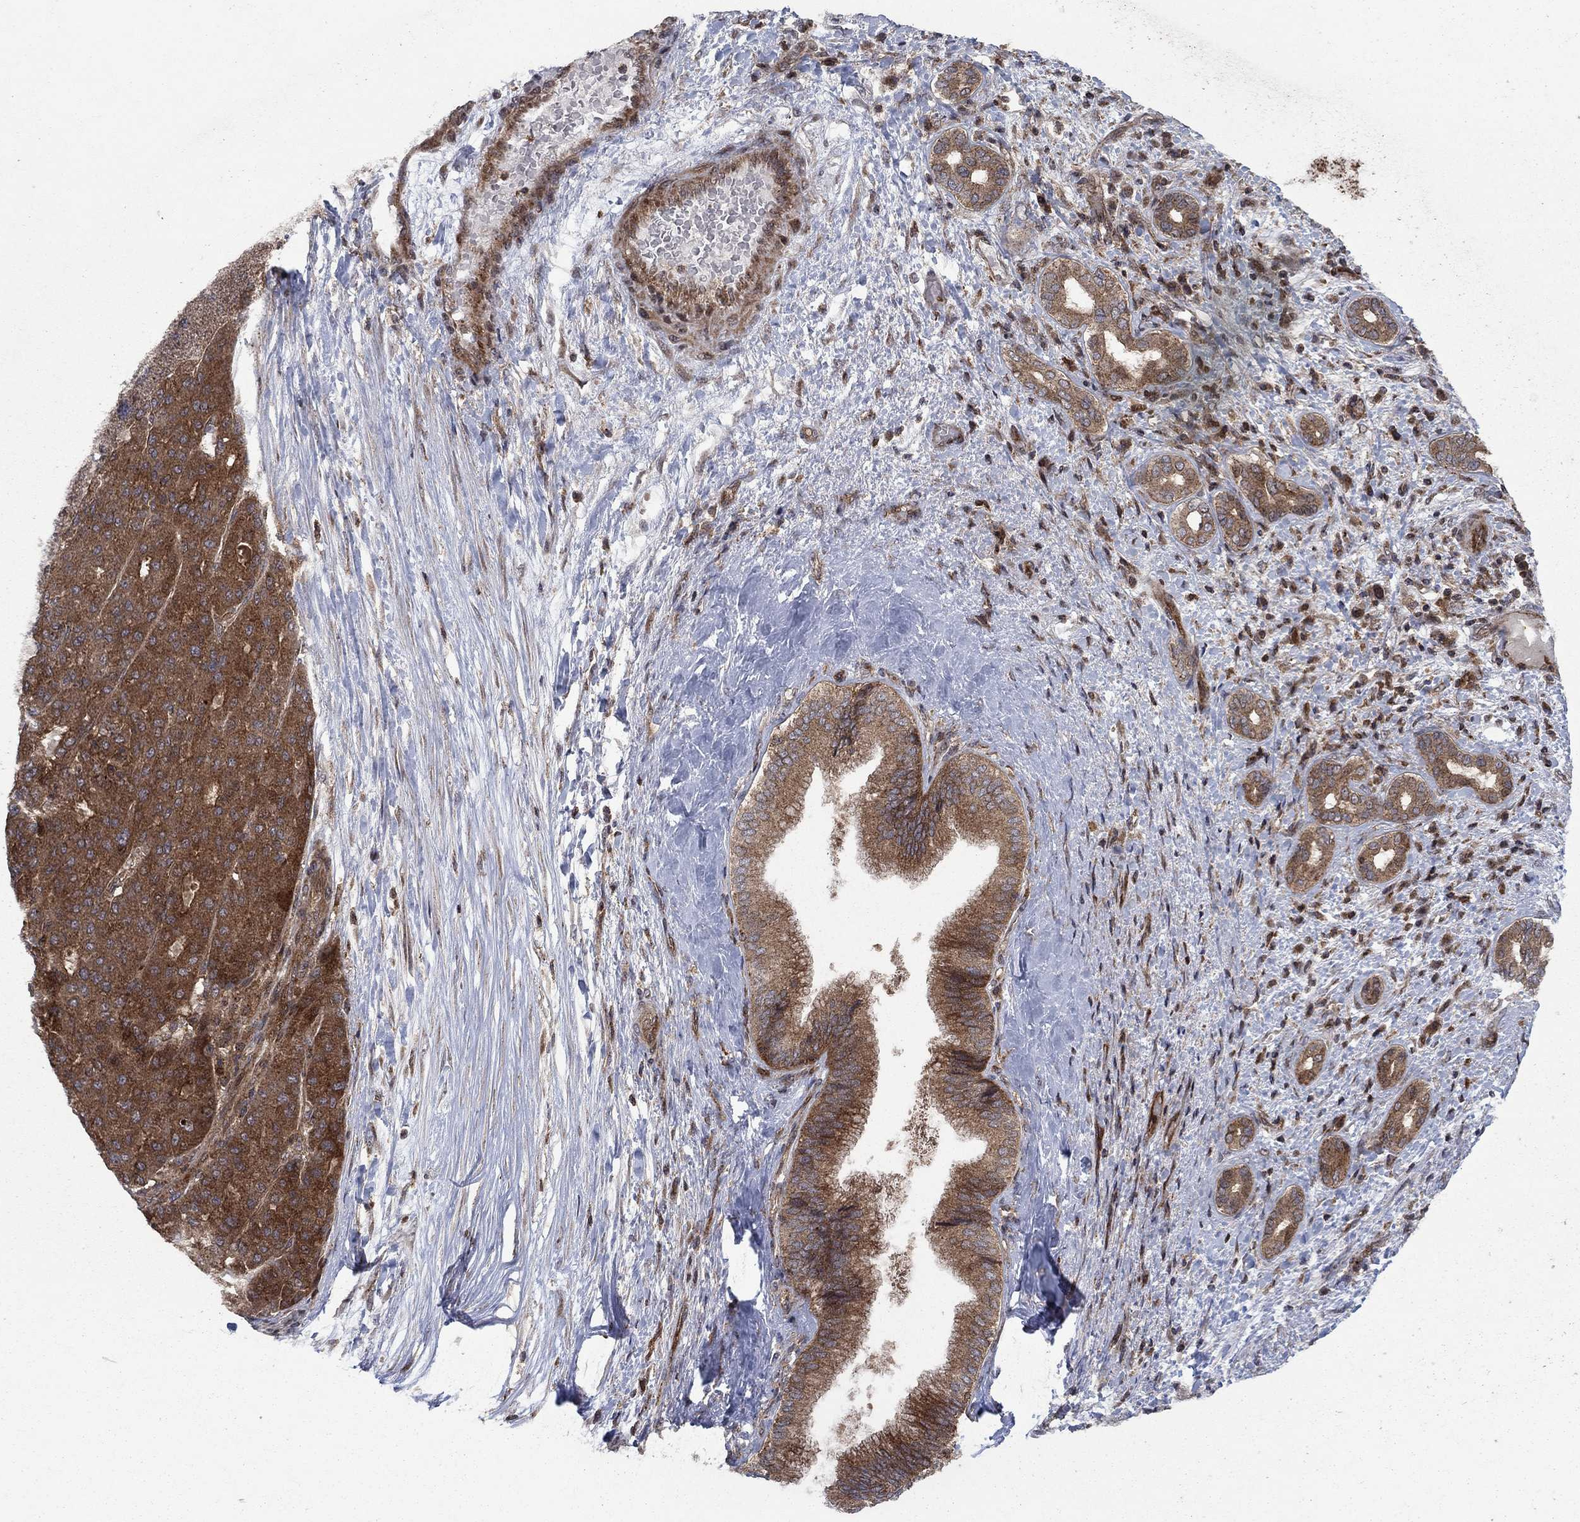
{"staining": {"intensity": "strong", "quantity": "25%-75%", "location": "cytoplasmic/membranous"}, "tissue": "liver cancer", "cell_type": "Tumor cells", "image_type": "cancer", "snomed": [{"axis": "morphology", "description": "Carcinoma, Hepatocellular, NOS"}, {"axis": "topography", "description": "Liver"}], "caption": "IHC (DAB) staining of human liver cancer (hepatocellular carcinoma) demonstrates strong cytoplasmic/membranous protein positivity in approximately 25%-75% of tumor cells. IHC stains the protein in brown and the nuclei are stained blue.", "gene": "IFI35", "patient": {"sex": "male", "age": 65}}